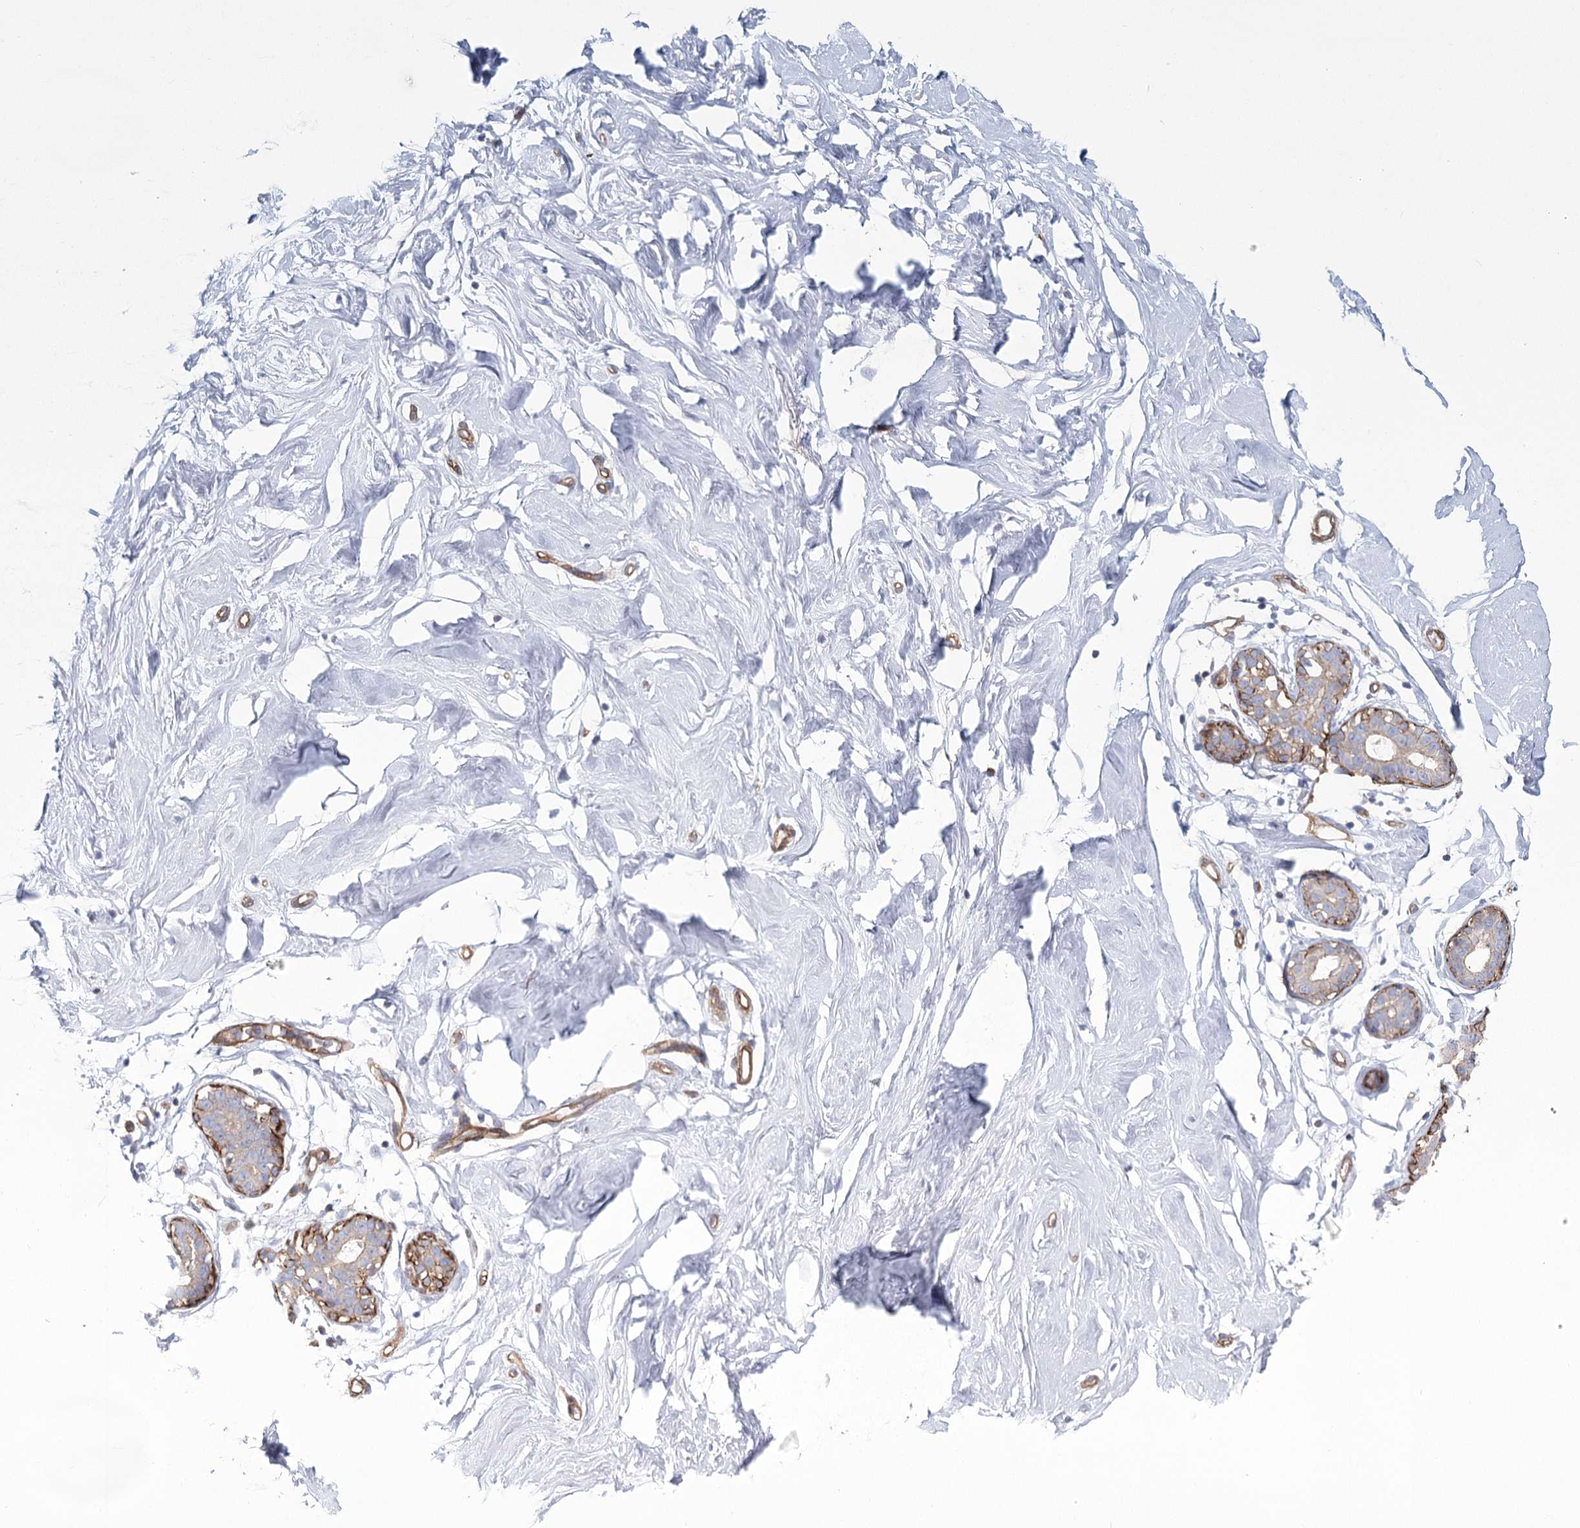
{"staining": {"intensity": "negative", "quantity": "none", "location": "none"}, "tissue": "breast", "cell_type": "Adipocytes", "image_type": "normal", "snomed": [{"axis": "morphology", "description": "Normal tissue, NOS"}, {"axis": "morphology", "description": "Adenoma, NOS"}, {"axis": "topography", "description": "Breast"}], "caption": "This is an IHC micrograph of benign human breast. There is no positivity in adipocytes.", "gene": "IFT46", "patient": {"sex": "female", "age": 23}}